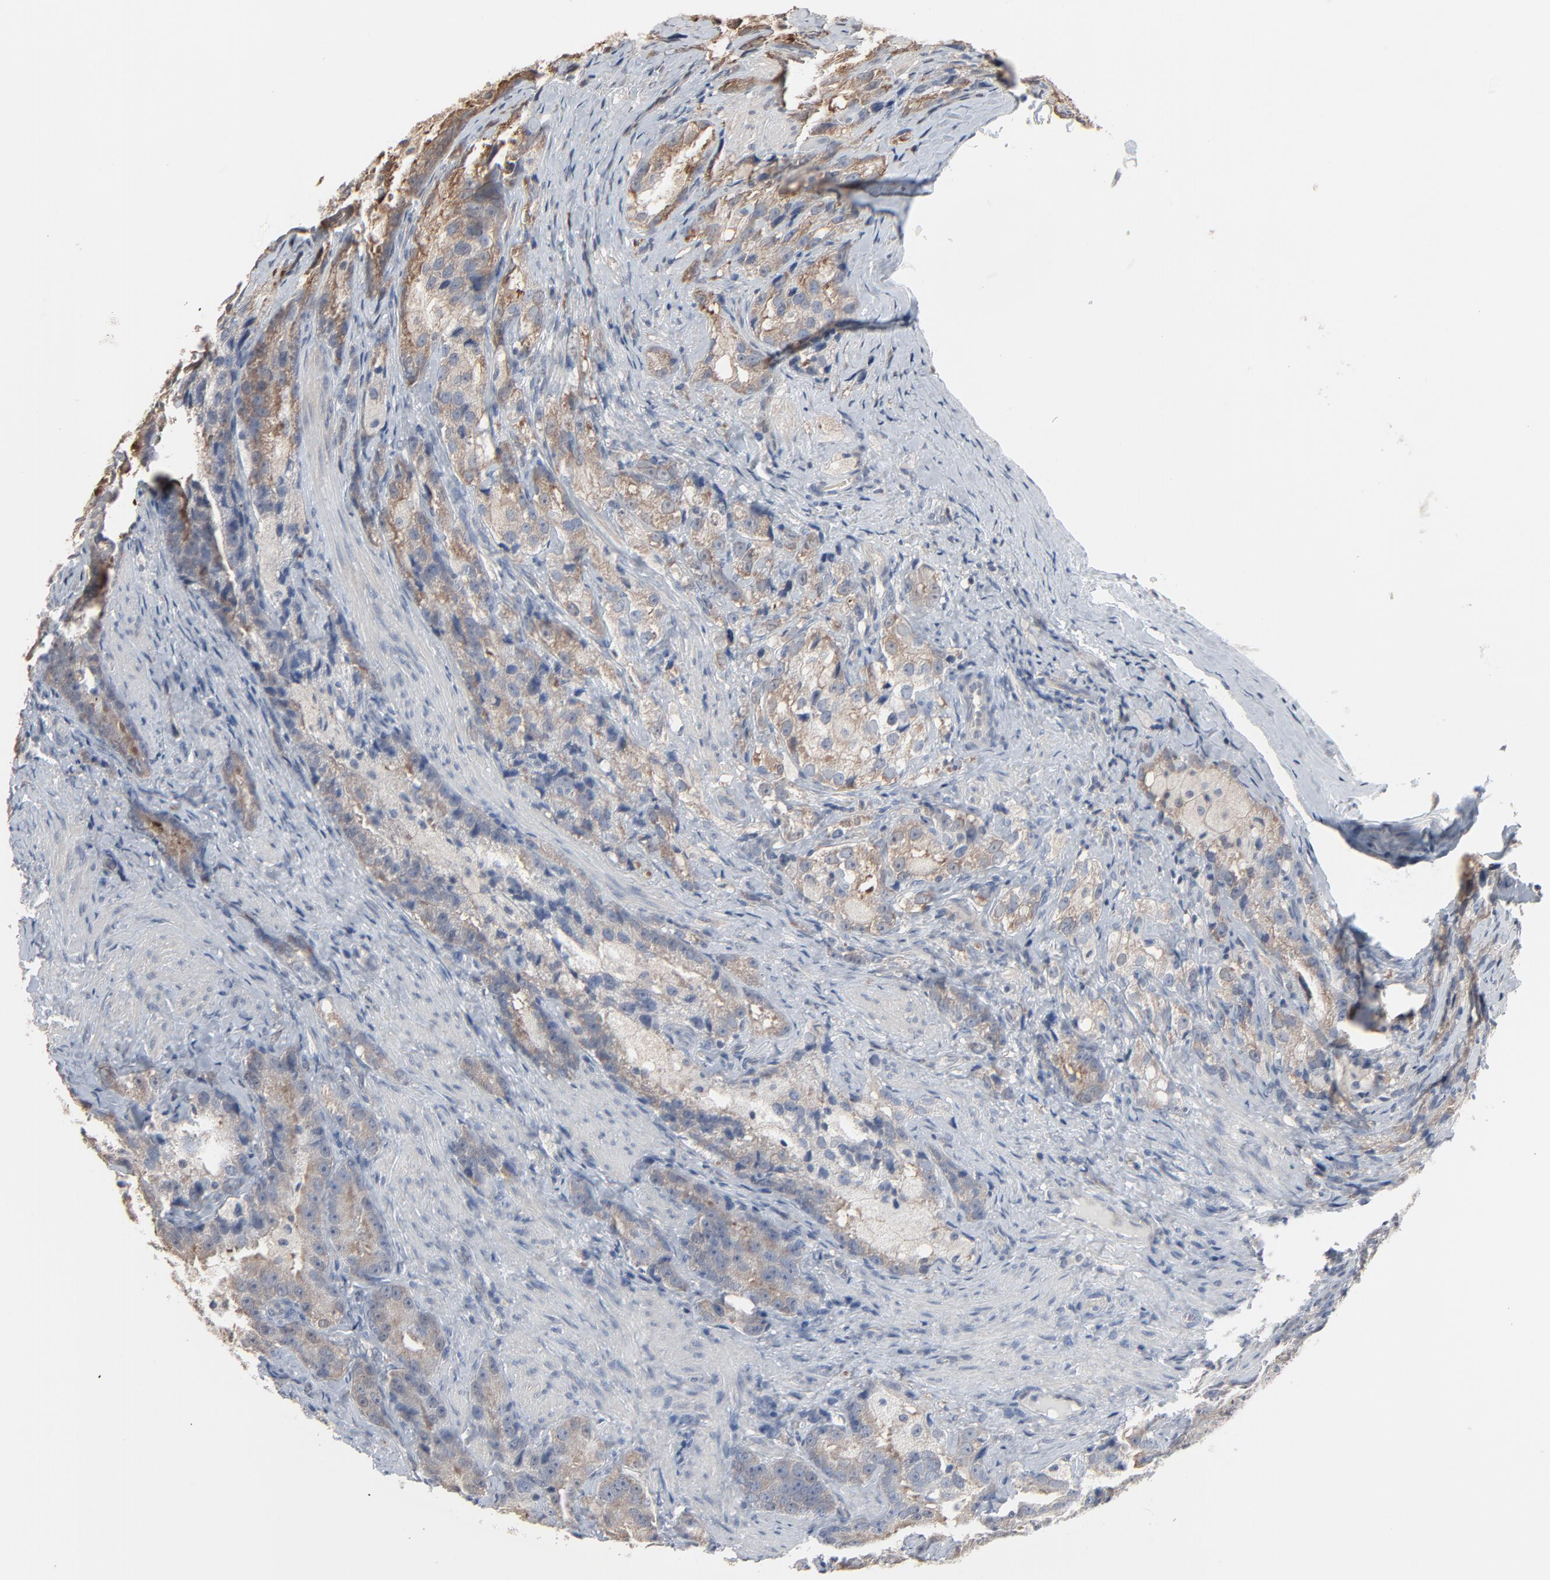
{"staining": {"intensity": "weak", "quantity": ">75%", "location": "cytoplasmic/membranous"}, "tissue": "prostate cancer", "cell_type": "Tumor cells", "image_type": "cancer", "snomed": [{"axis": "morphology", "description": "Adenocarcinoma, High grade"}, {"axis": "topography", "description": "Prostate"}], "caption": "Immunohistochemical staining of human prostate cancer reveals low levels of weak cytoplasmic/membranous positivity in about >75% of tumor cells. (DAB IHC with brightfield microscopy, high magnification).", "gene": "CCT5", "patient": {"sex": "male", "age": 63}}